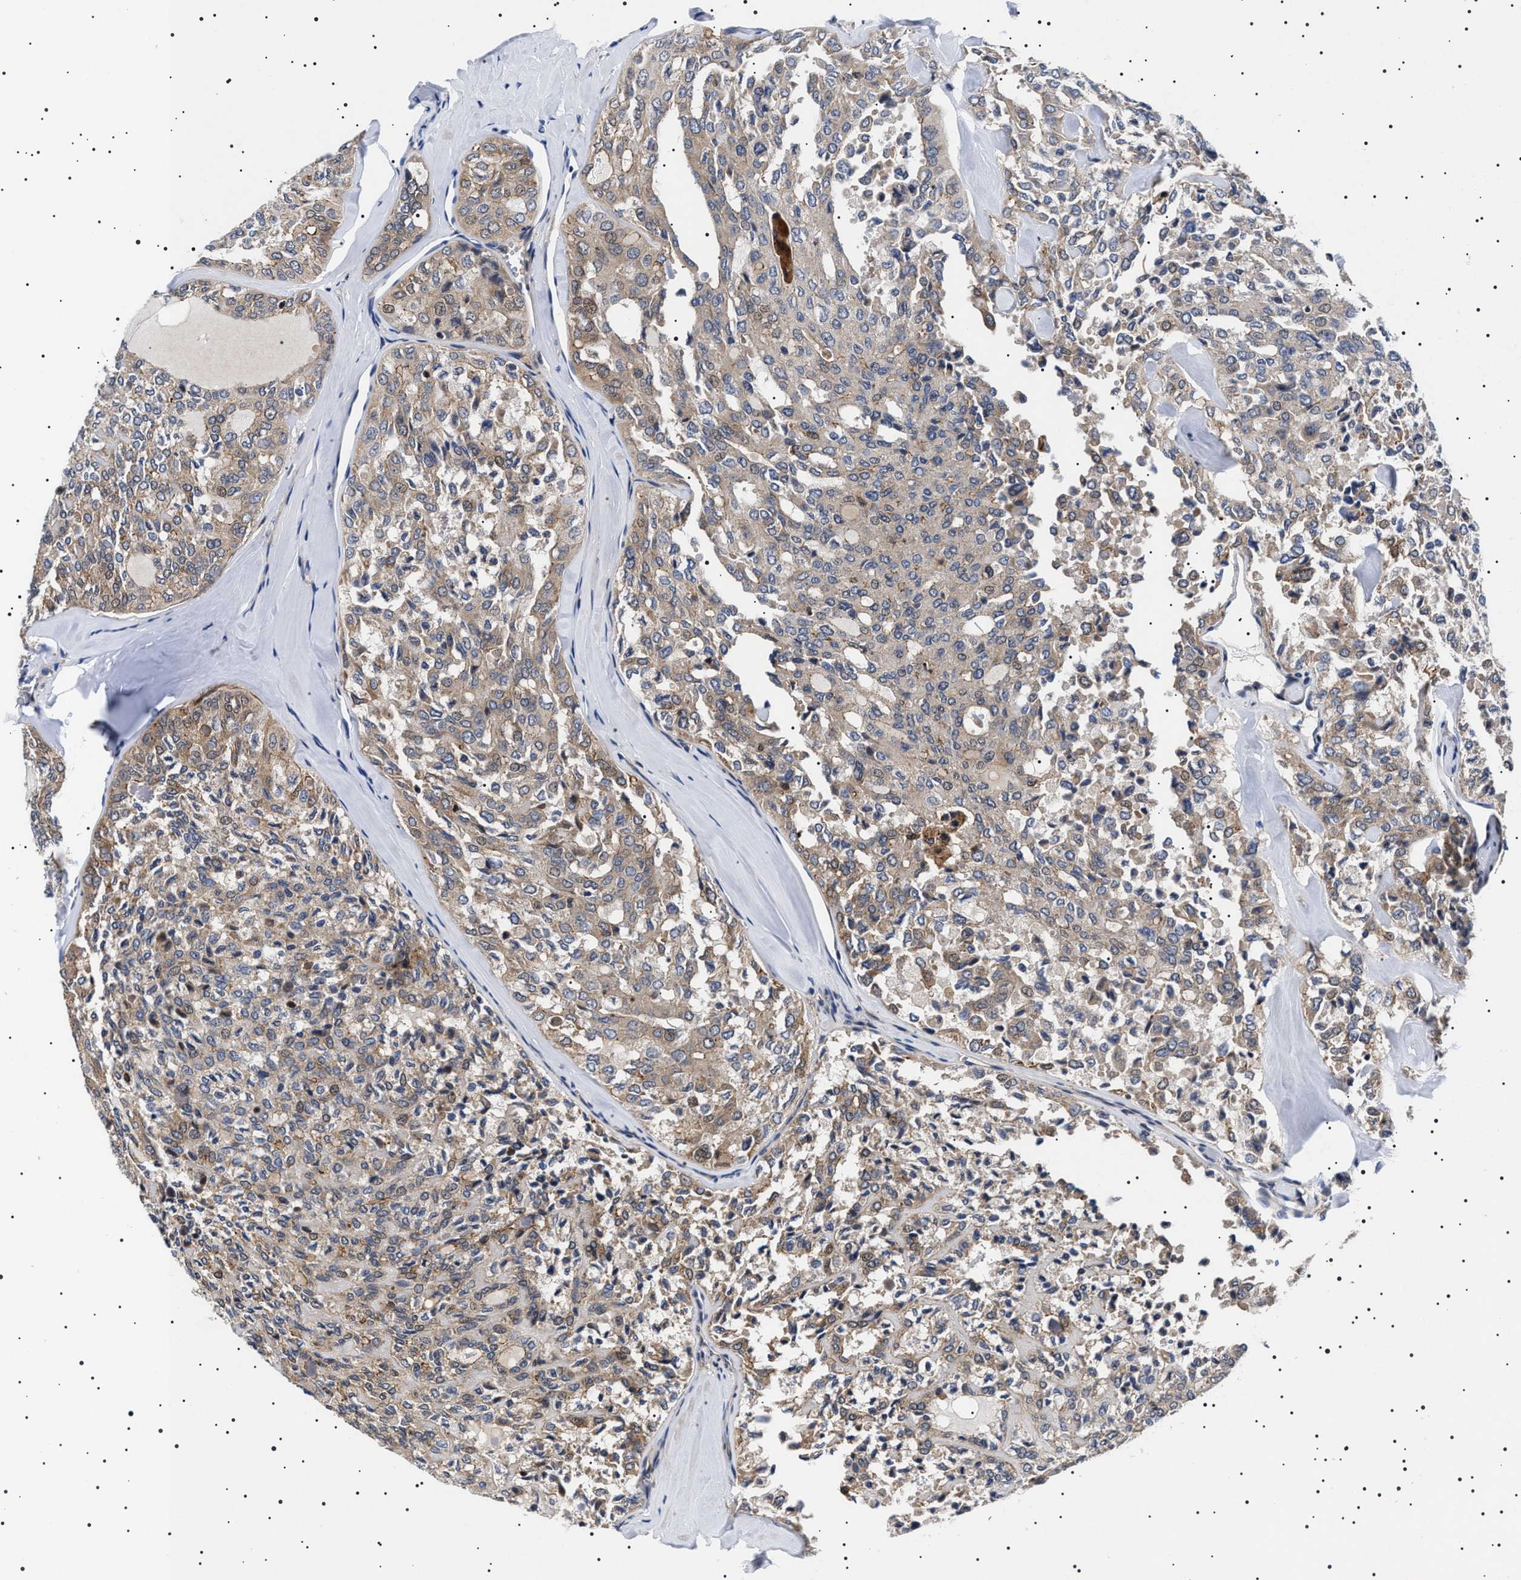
{"staining": {"intensity": "weak", "quantity": "25%-75%", "location": "cytoplasmic/membranous"}, "tissue": "thyroid cancer", "cell_type": "Tumor cells", "image_type": "cancer", "snomed": [{"axis": "morphology", "description": "Follicular adenoma carcinoma, NOS"}, {"axis": "topography", "description": "Thyroid gland"}], "caption": "IHC photomicrograph of thyroid follicular adenoma carcinoma stained for a protein (brown), which reveals low levels of weak cytoplasmic/membranous staining in about 25%-75% of tumor cells.", "gene": "SLC4A7", "patient": {"sex": "male", "age": 75}}